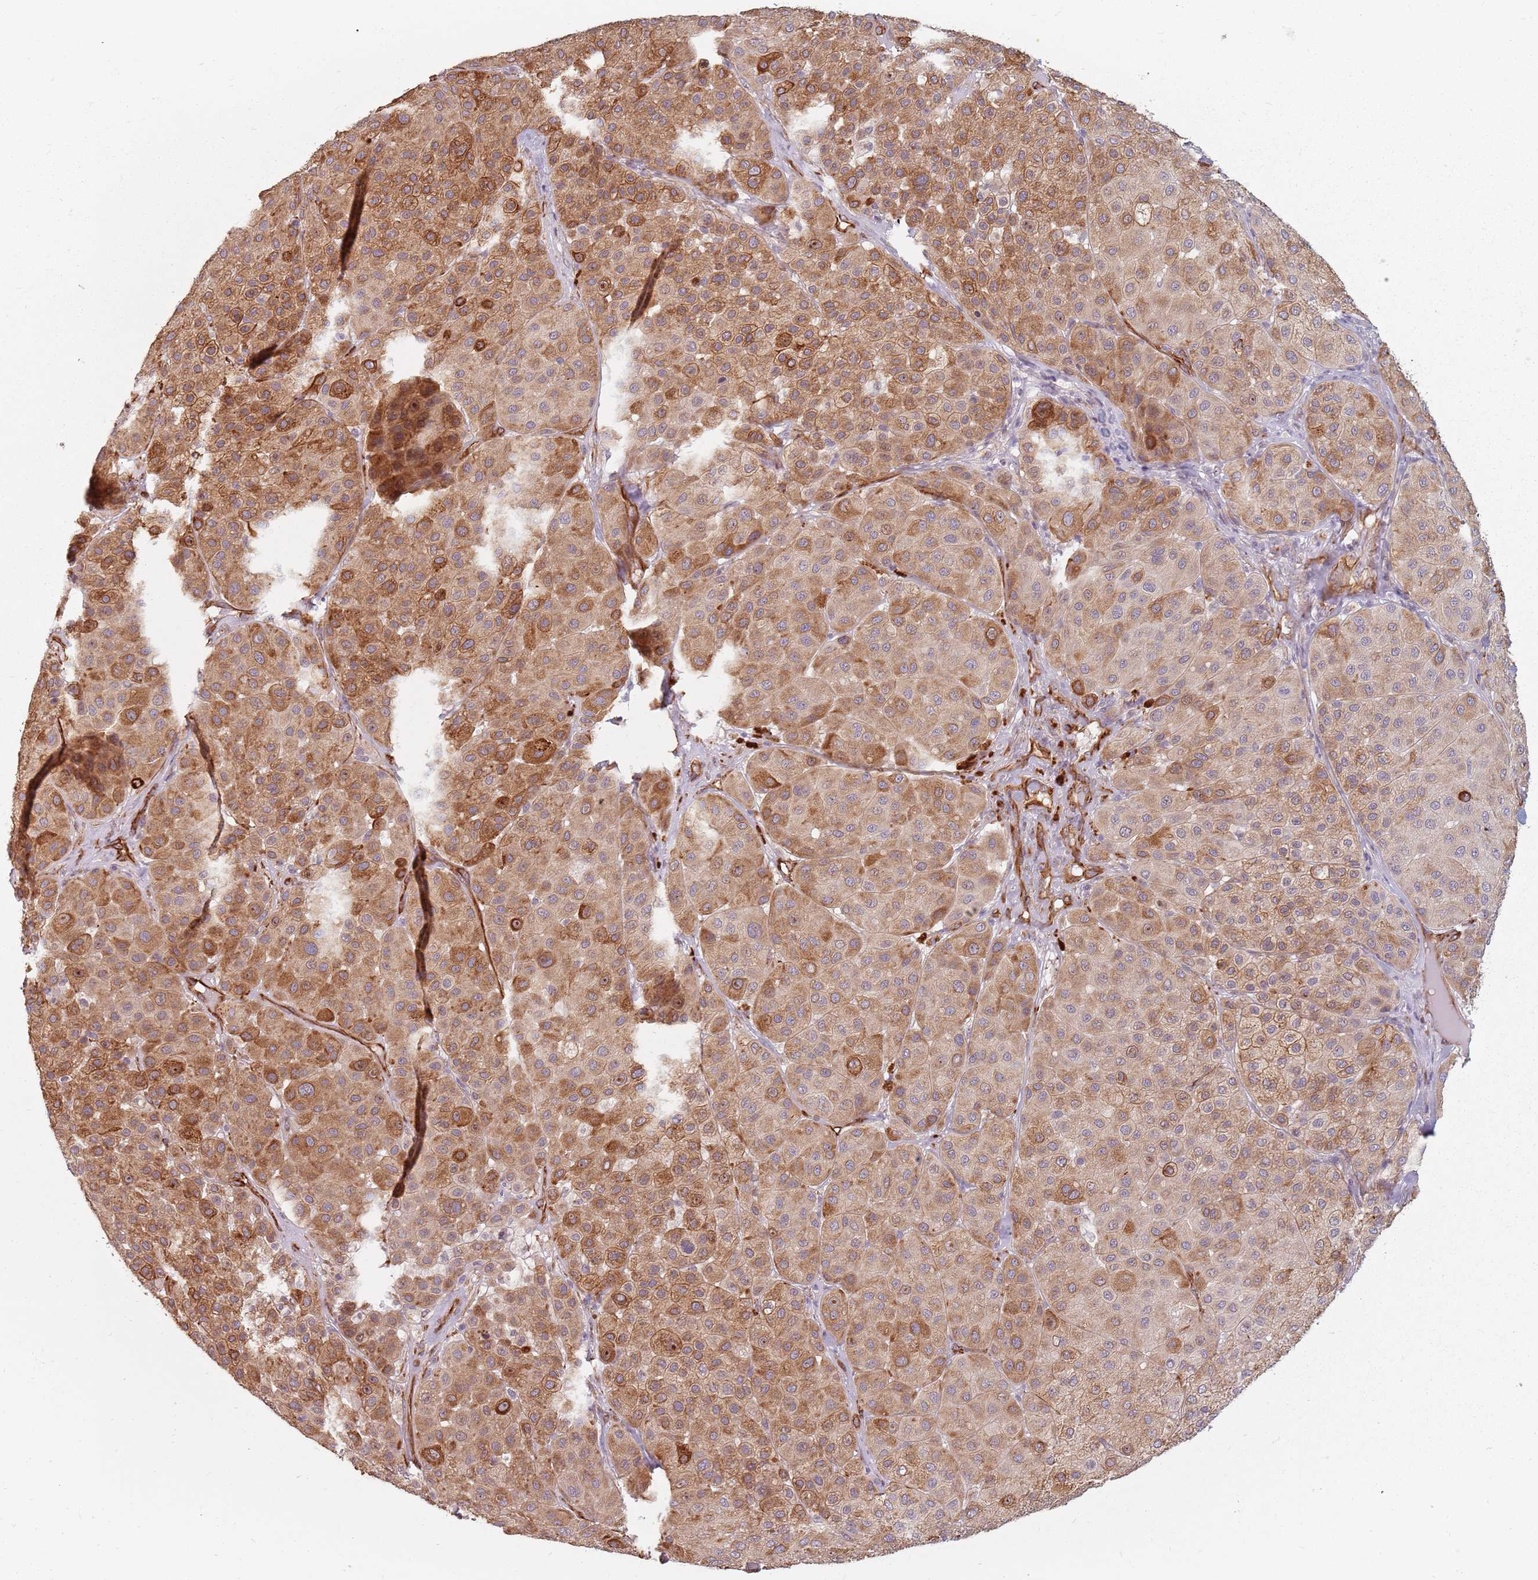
{"staining": {"intensity": "moderate", "quantity": ">75%", "location": "cytoplasmic/membranous"}, "tissue": "melanoma", "cell_type": "Tumor cells", "image_type": "cancer", "snomed": [{"axis": "morphology", "description": "Malignant melanoma, Metastatic site"}, {"axis": "topography", "description": "Smooth muscle"}], "caption": "High-magnification brightfield microscopy of melanoma stained with DAB (3,3'-diaminobenzidine) (brown) and counterstained with hematoxylin (blue). tumor cells exhibit moderate cytoplasmic/membranous expression is appreciated in approximately>75% of cells. The protein is shown in brown color, while the nuclei are stained blue.", "gene": "GAS2L3", "patient": {"sex": "male", "age": 41}}